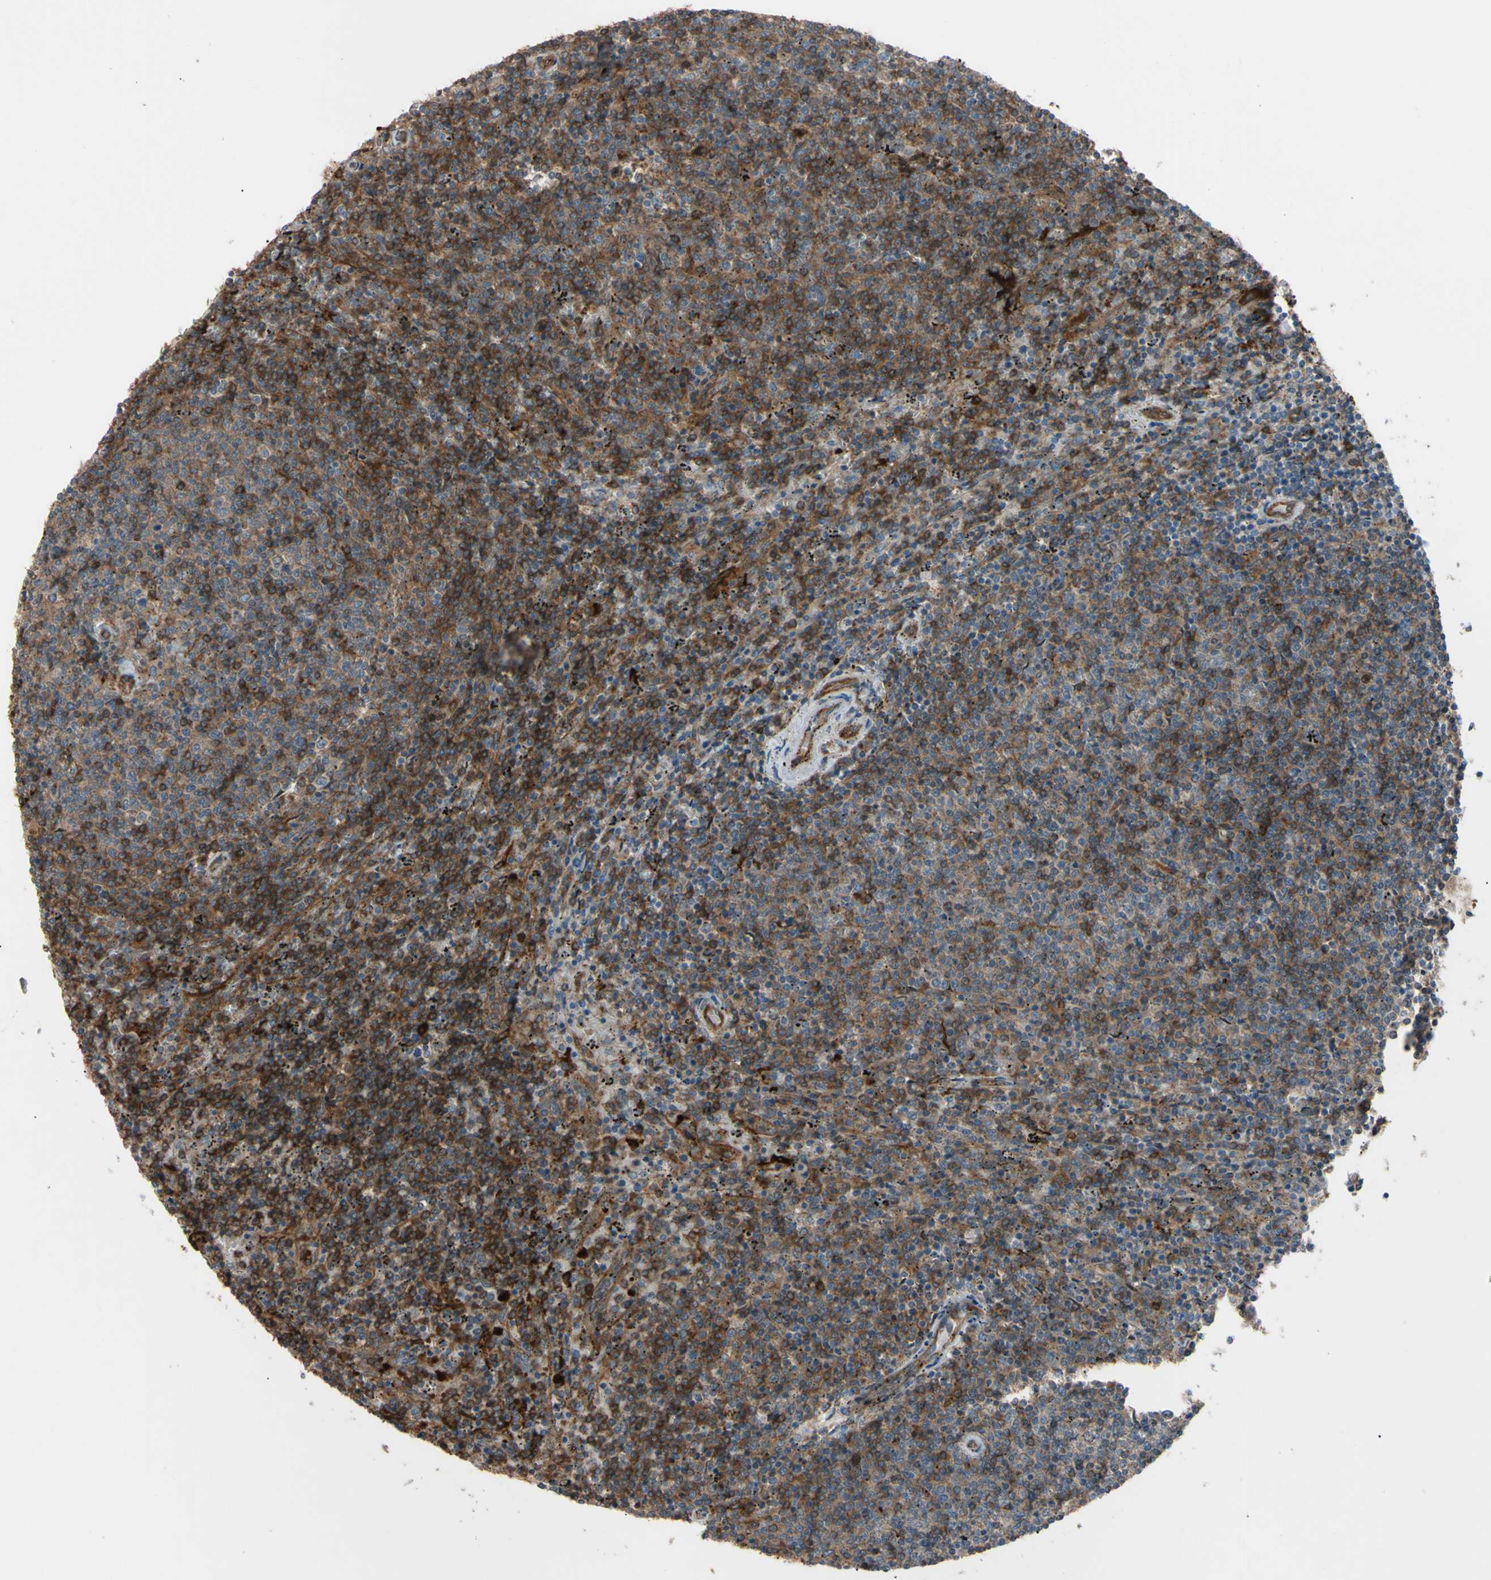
{"staining": {"intensity": "strong", "quantity": ">75%", "location": "cytoplasmic/membranous"}, "tissue": "lymphoma", "cell_type": "Tumor cells", "image_type": "cancer", "snomed": [{"axis": "morphology", "description": "Malignant lymphoma, non-Hodgkin's type, Low grade"}, {"axis": "topography", "description": "Spleen"}], "caption": "Immunohistochemistry image of neoplastic tissue: malignant lymphoma, non-Hodgkin's type (low-grade) stained using immunohistochemistry reveals high levels of strong protein expression localized specifically in the cytoplasmic/membranous of tumor cells, appearing as a cytoplasmic/membranous brown color.", "gene": "PTPN12", "patient": {"sex": "female", "age": 50}}